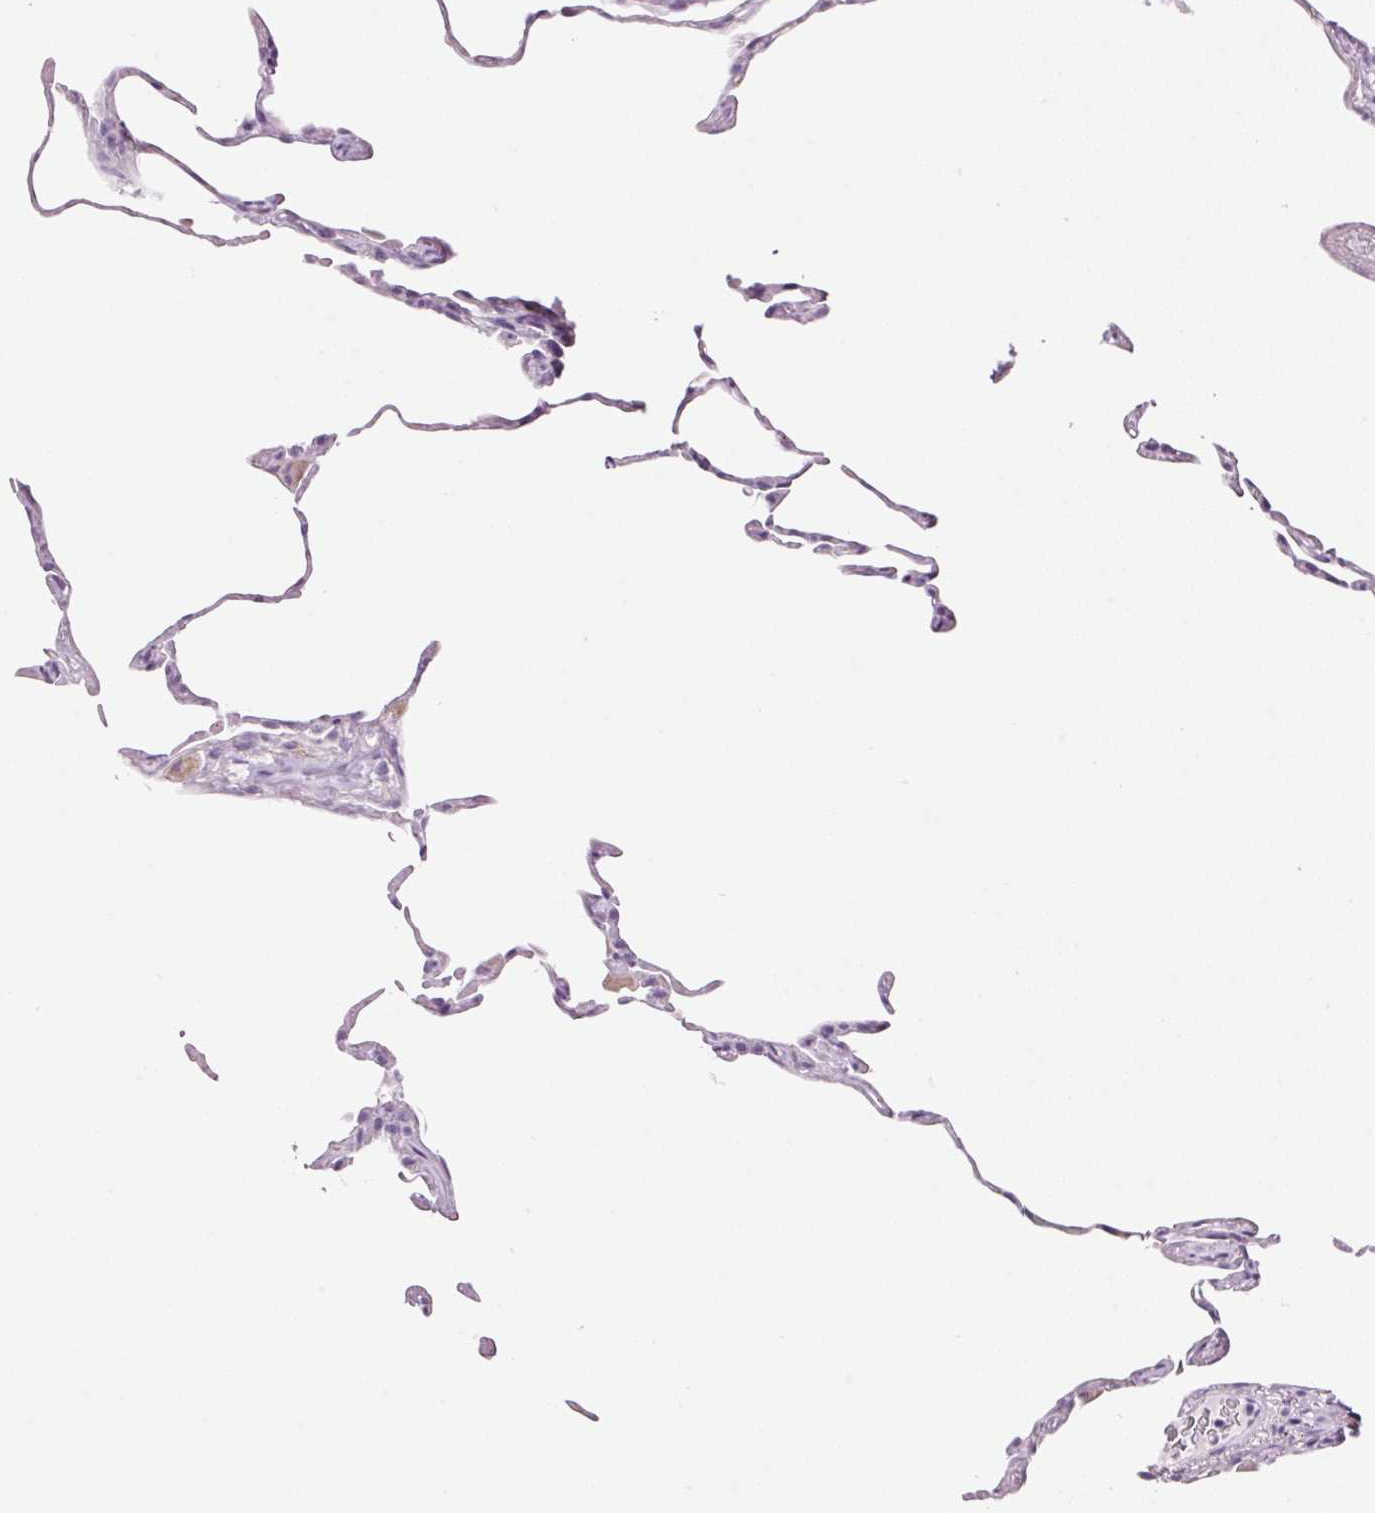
{"staining": {"intensity": "negative", "quantity": "none", "location": "none"}, "tissue": "lung", "cell_type": "Alveolar cells", "image_type": "normal", "snomed": [{"axis": "morphology", "description": "Normal tissue, NOS"}, {"axis": "topography", "description": "Lung"}], "caption": "DAB (3,3'-diaminobenzidine) immunohistochemical staining of normal lung reveals no significant positivity in alveolar cells. (DAB immunohistochemistry visualized using brightfield microscopy, high magnification).", "gene": "RTF2", "patient": {"sex": "female", "age": 57}}